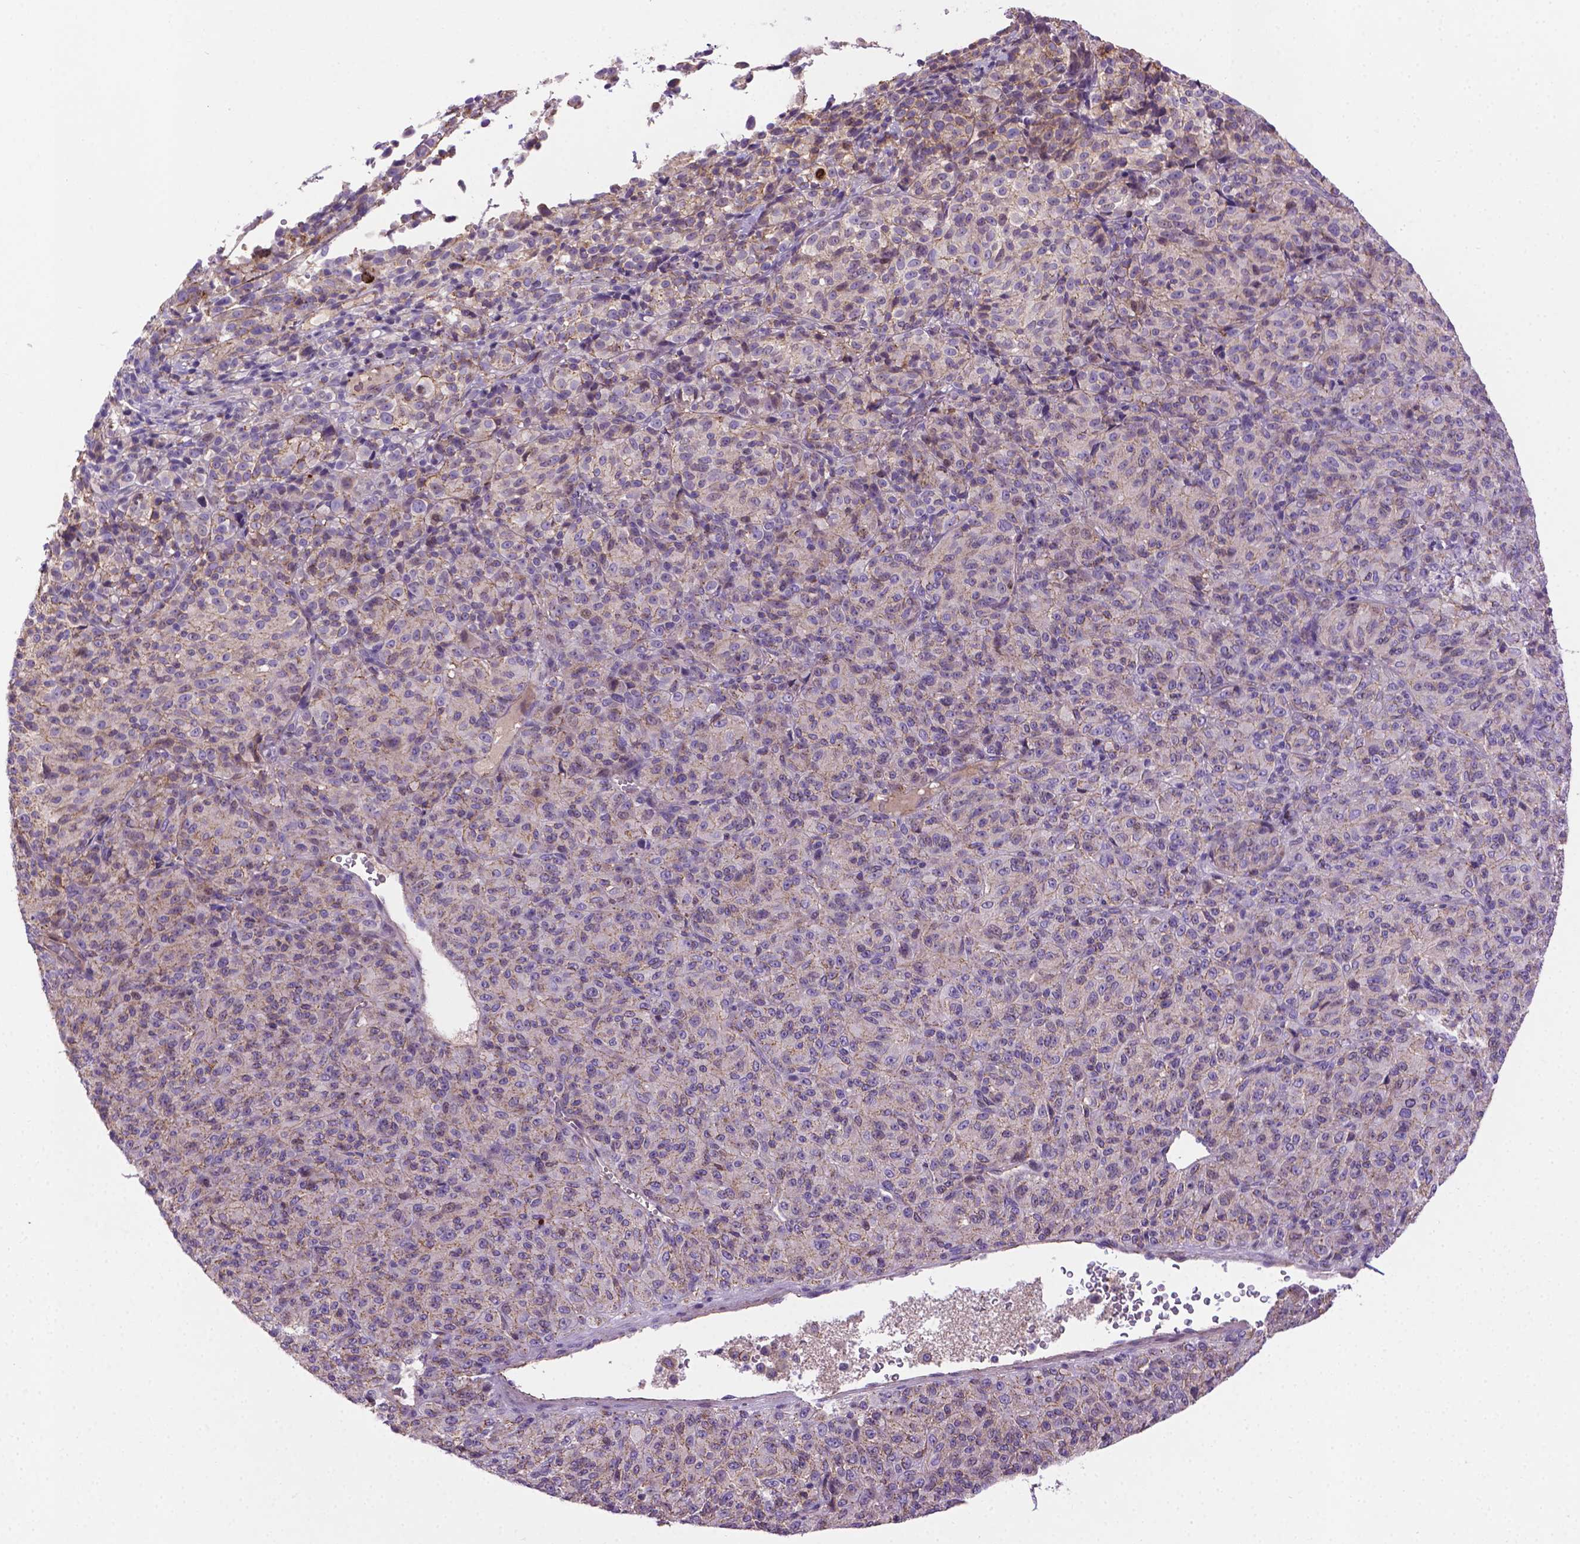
{"staining": {"intensity": "negative", "quantity": "none", "location": "none"}, "tissue": "melanoma", "cell_type": "Tumor cells", "image_type": "cancer", "snomed": [{"axis": "morphology", "description": "Malignant melanoma, Metastatic site"}, {"axis": "topography", "description": "Brain"}], "caption": "High power microscopy histopathology image of an immunohistochemistry photomicrograph of melanoma, revealing no significant staining in tumor cells. The staining was performed using DAB to visualize the protein expression in brown, while the nuclei were stained in blue with hematoxylin (Magnification: 20x).", "gene": "CCER2", "patient": {"sex": "female", "age": 56}}